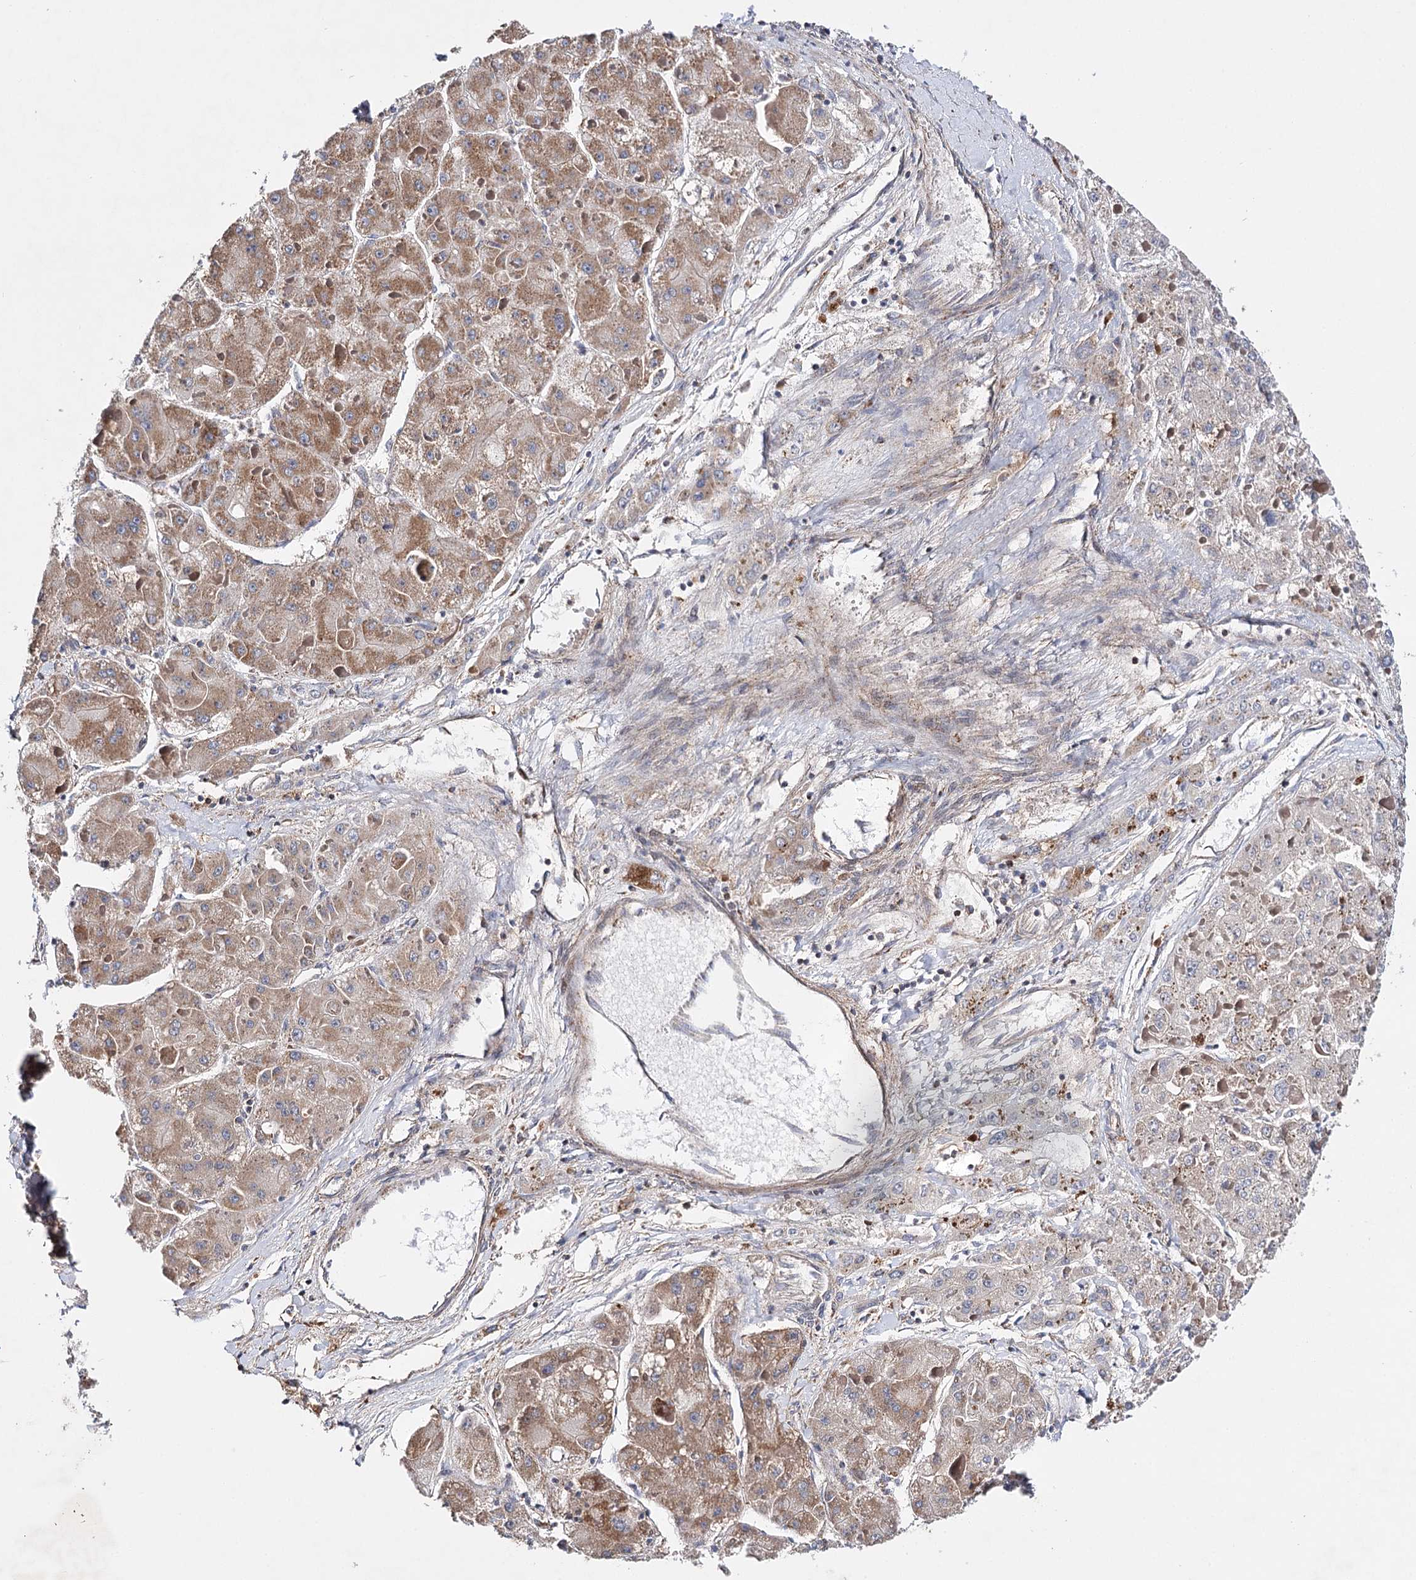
{"staining": {"intensity": "moderate", "quantity": ">75%", "location": "cytoplasmic/membranous"}, "tissue": "liver cancer", "cell_type": "Tumor cells", "image_type": "cancer", "snomed": [{"axis": "morphology", "description": "Carcinoma, Hepatocellular, NOS"}, {"axis": "topography", "description": "Liver"}], "caption": "Immunohistochemical staining of liver cancer (hepatocellular carcinoma) demonstrates medium levels of moderate cytoplasmic/membranous positivity in approximately >75% of tumor cells.", "gene": "CFAP46", "patient": {"sex": "female", "age": 73}}